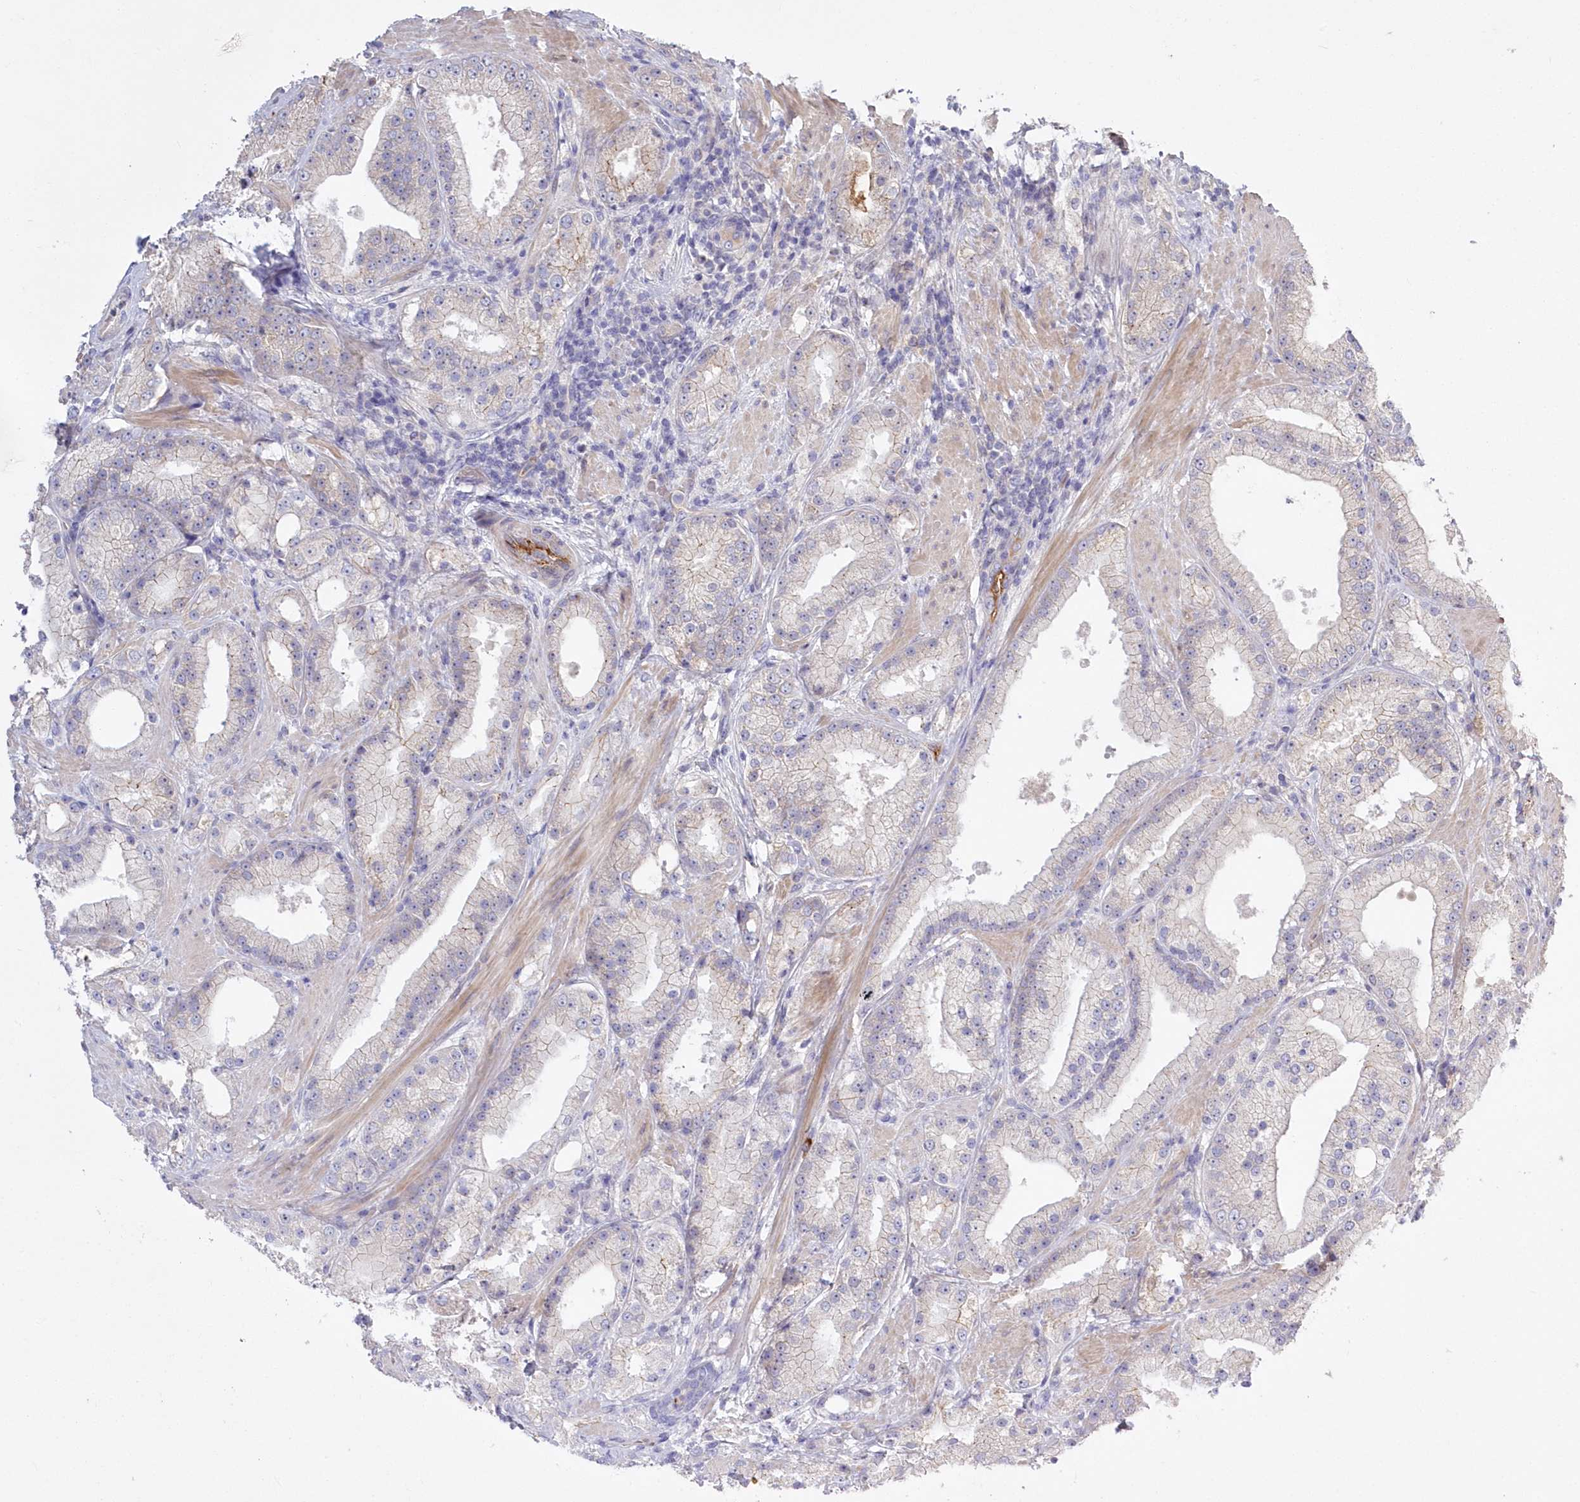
{"staining": {"intensity": "negative", "quantity": "none", "location": "none"}, "tissue": "prostate cancer", "cell_type": "Tumor cells", "image_type": "cancer", "snomed": [{"axis": "morphology", "description": "Adenocarcinoma, Low grade"}, {"axis": "topography", "description": "Prostate"}], "caption": "The photomicrograph exhibits no staining of tumor cells in prostate cancer.", "gene": "WBP1L", "patient": {"sex": "male", "age": 67}}